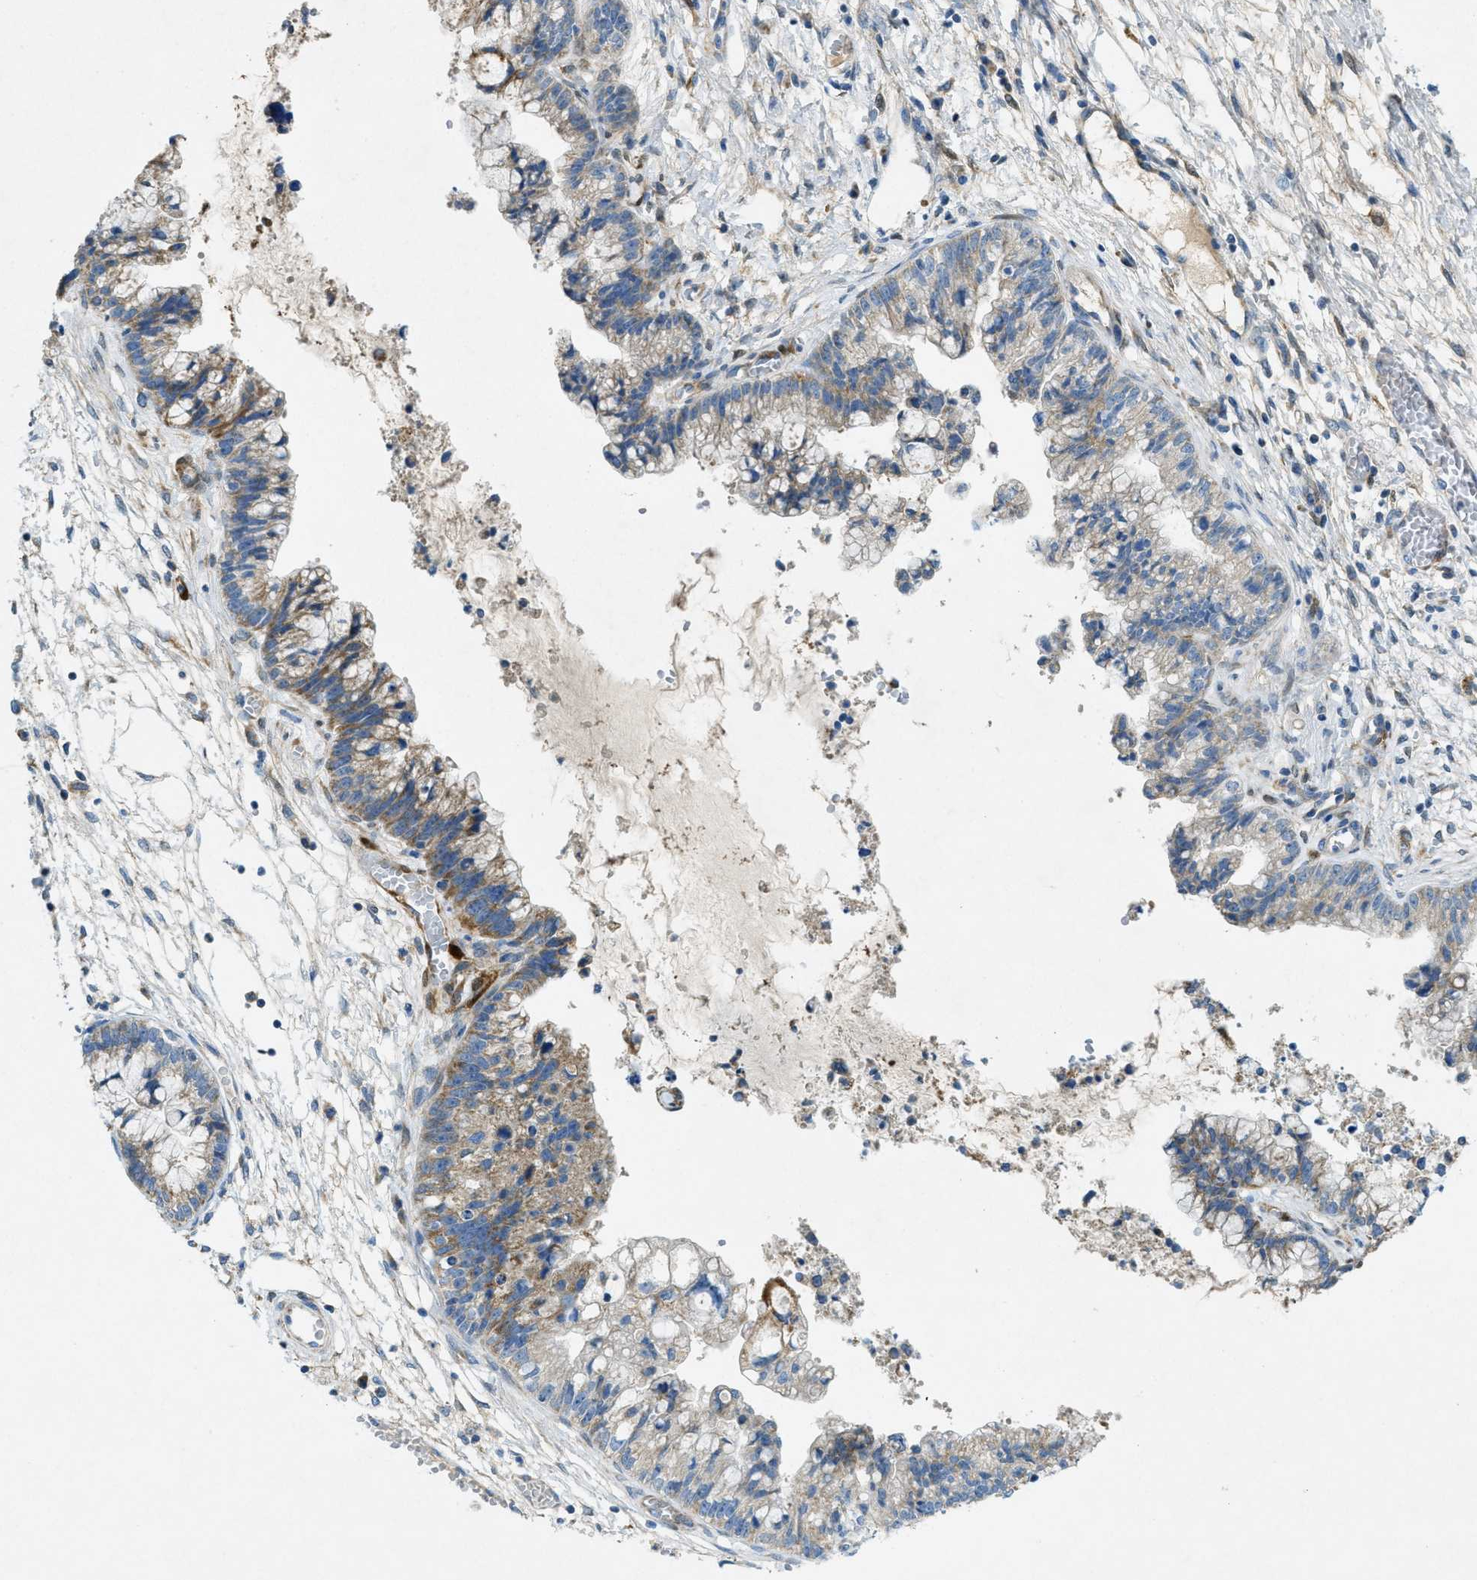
{"staining": {"intensity": "moderate", "quantity": ">75%", "location": "cytoplasmic/membranous"}, "tissue": "cervical cancer", "cell_type": "Tumor cells", "image_type": "cancer", "snomed": [{"axis": "morphology", "description": "Adenocarcinoma, NOS"}, {"axis": "topography", "description": "Cervix"}], "caption": "About >75% of tumor cells in human cervical adenocarcinoma show moderate cytoplasmic/membranous protein positivity as visualized by brown immunohistochemical staining.", "gene": "CYGB", "patient": {"sex": "female", "age": 44}}